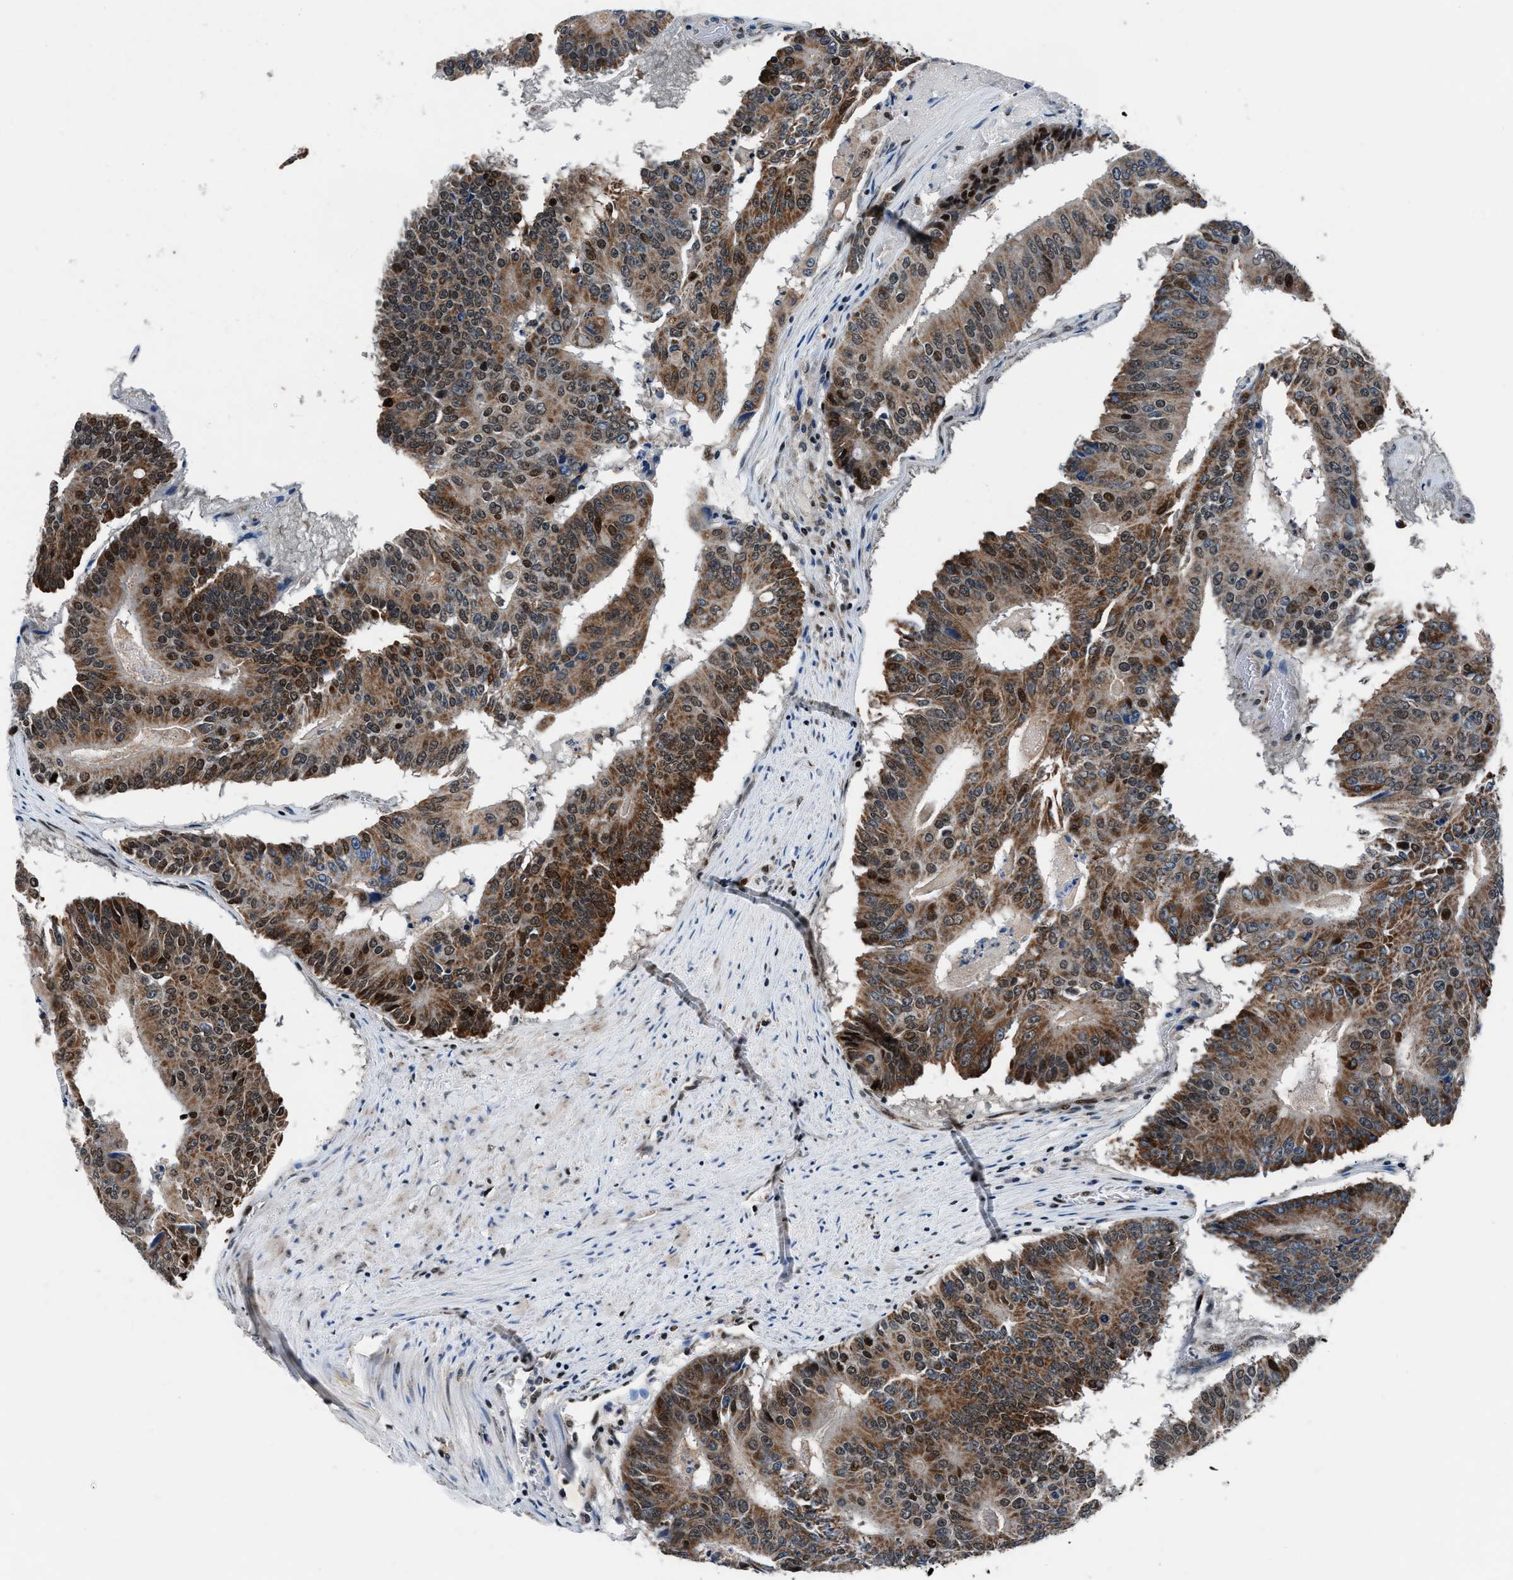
{"staining": {"intensity": "moderate", "quantity": ">75%", "location": "cytoplasmic/membranous"}, "tissue": "colorectal cancer", "cell_type": "Tumor cells", "image_type": "cancer", "snomed": [{"axis": "morphology", "description": "Adenocarcinoma, NOS"}, {"axis": "topography", "description": "Colon"}], "caption": "This image exhibits adenocarcinoma (colorectal) stained with immunohistochemistry (IHC) to label a protein in brown. The cytoplasmic/membranous of tumor cells show moderate positivity for the protein. Nuclei are counter-stained blue.", "gene": "PRRC2B", "patient": {"sex": "male", "age": 87}}